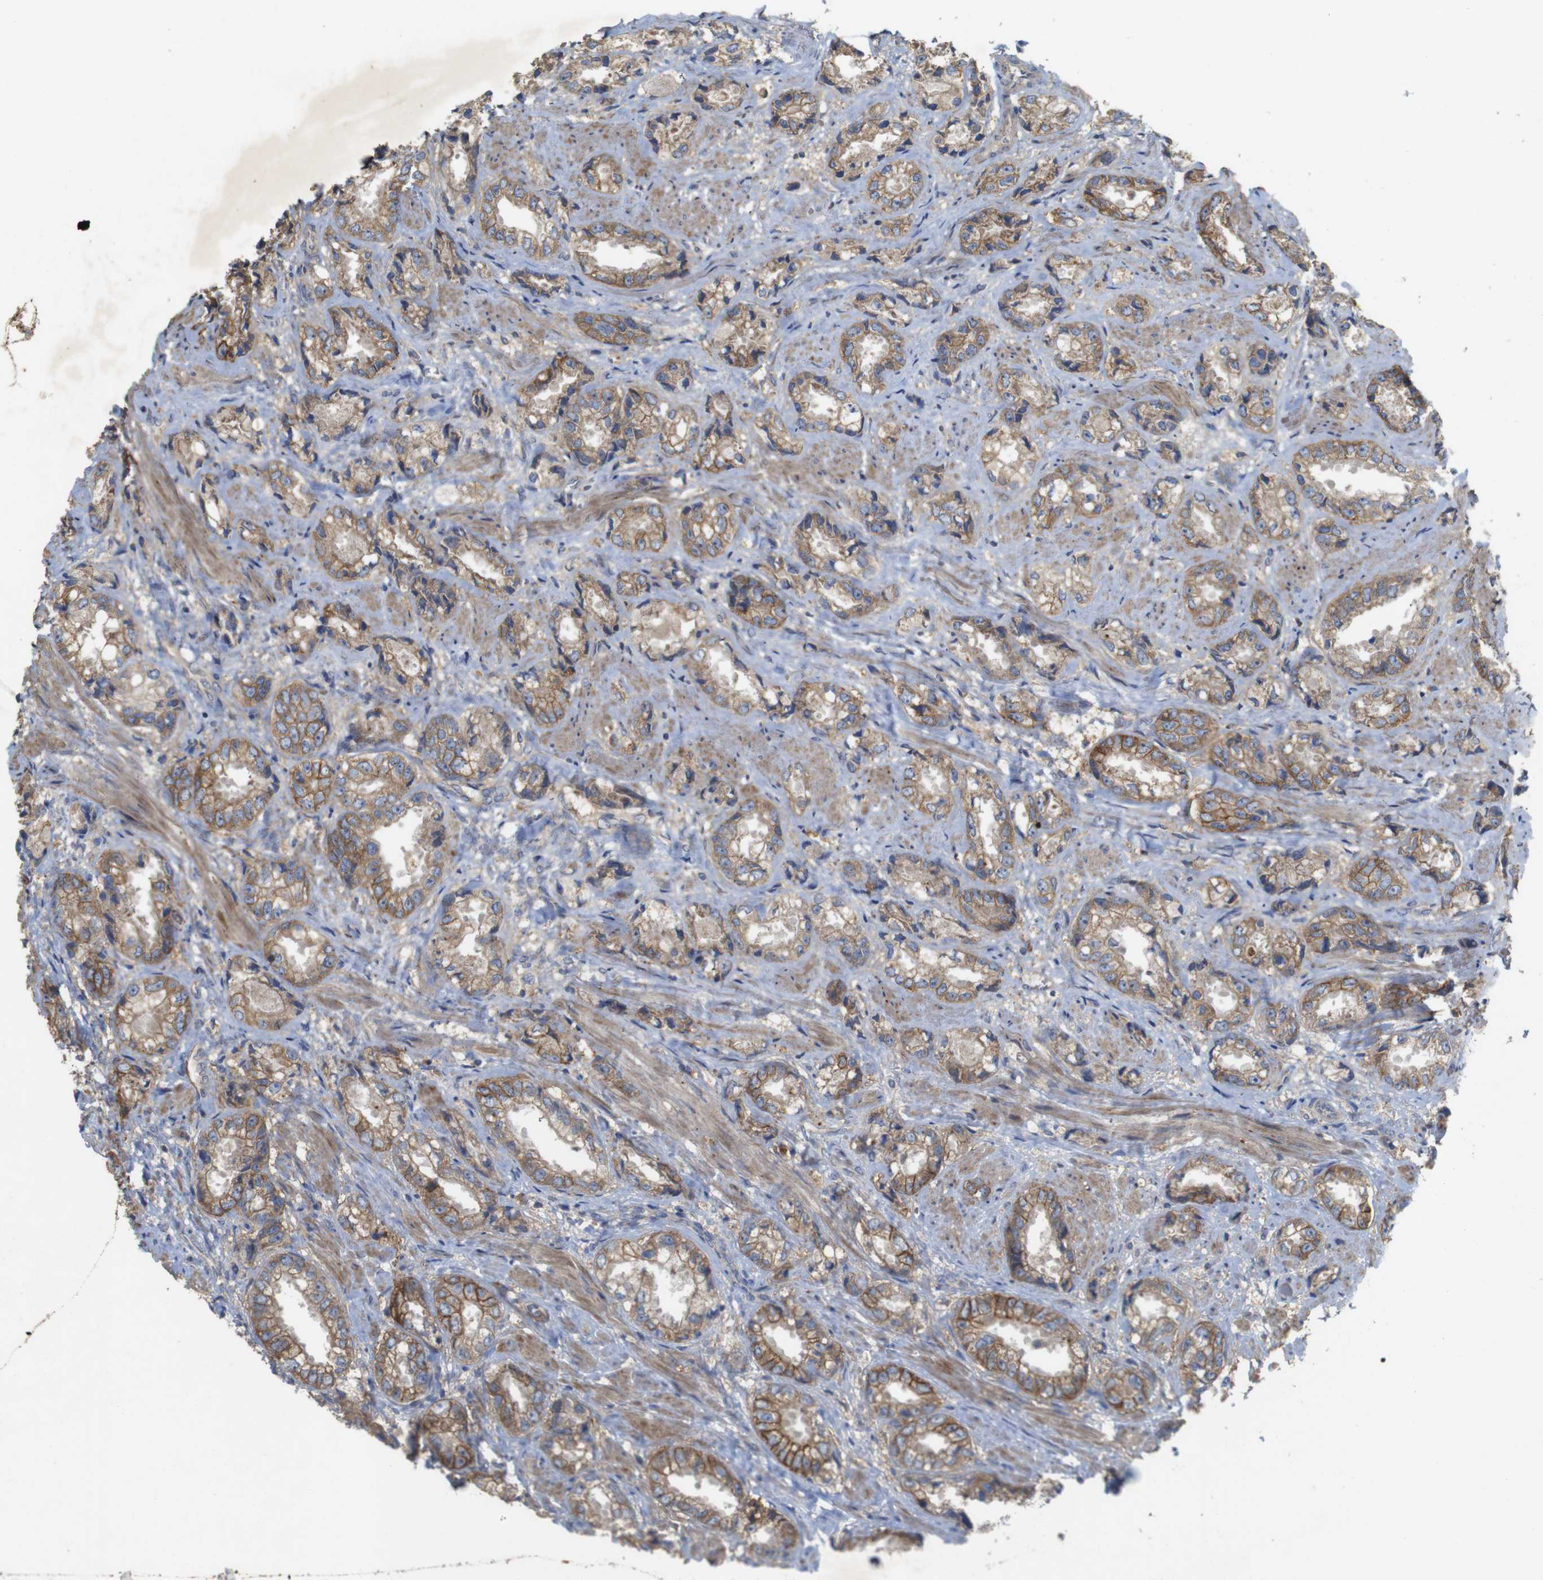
{"staining": {"intensity": "moderate", "quantity": ">75%", "location": "cytoplasmic/membranous"}, "tissue": "prostate cancer", "cell_type": "Tumor cells", "image_type": "cancer", "snomed": [{"axis": "morphology", "description": "Adenocarcinoma, High grade"}, {"axis": "topography", "description": "Prostate"}], "caption": "Immunohistochemical staining of human prostate cancer (adenocarcinoma (high-grade)) demonstrates moderate cytoplasmic/membranous protein expression in approximately >75% of tumor cells.", "gene": "KCNS3", "patient": {"sex": "male", "age": 61}}